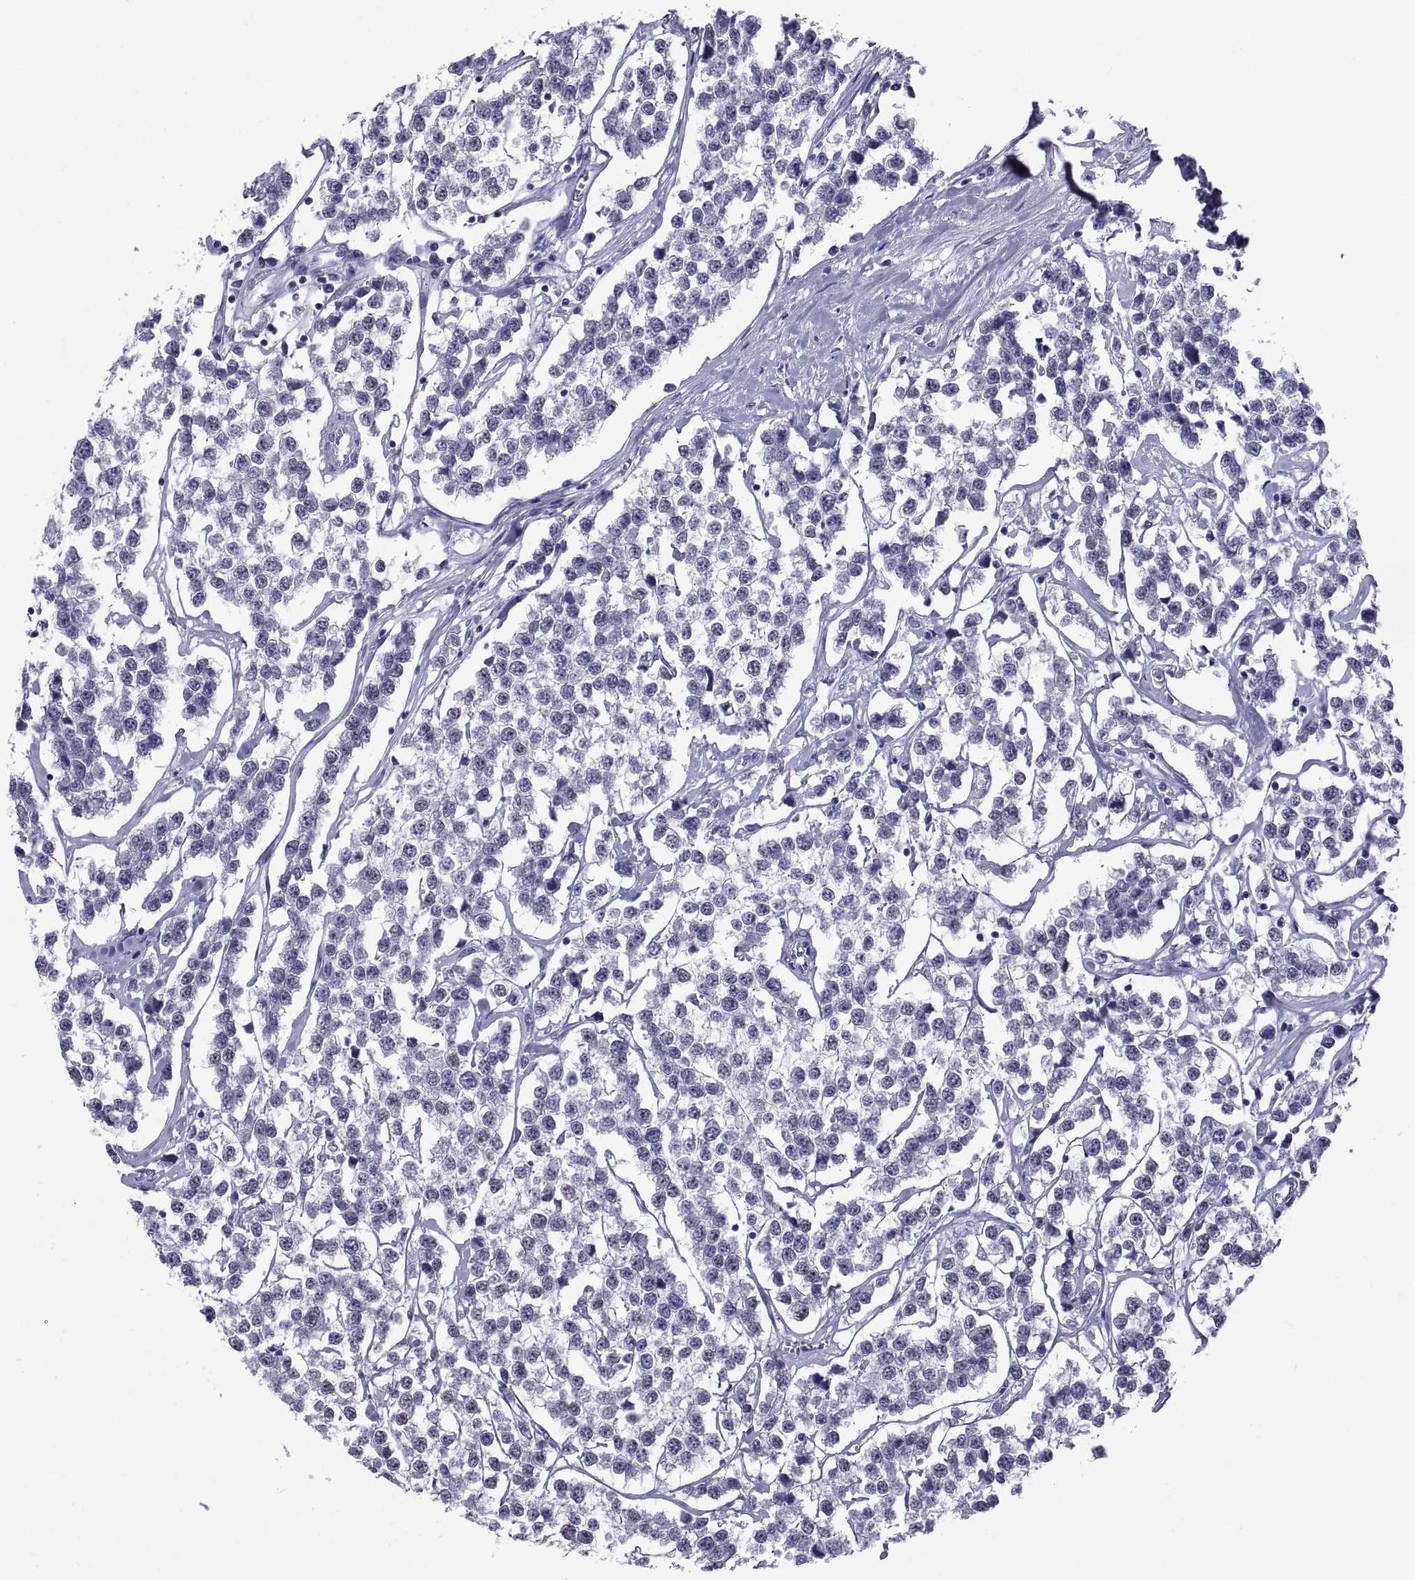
{"staining": {"intensity": "negative", "quantity": "none", "location": "none"}, "tissue": "testis cancer", "cell_type": "Tumor cells", "image_type": "cancer", "snomed": [{"axis": "morphology", "description": "Seminoma, NOS"}, {"axis": "topography", "description": "Testis"}], "caption": "Histopathology image shows no significant protein positivity in tumor cells of testis seminoma.", "gene": "TGFBR3L", "patient": {"sex": "male", "age": 59}}